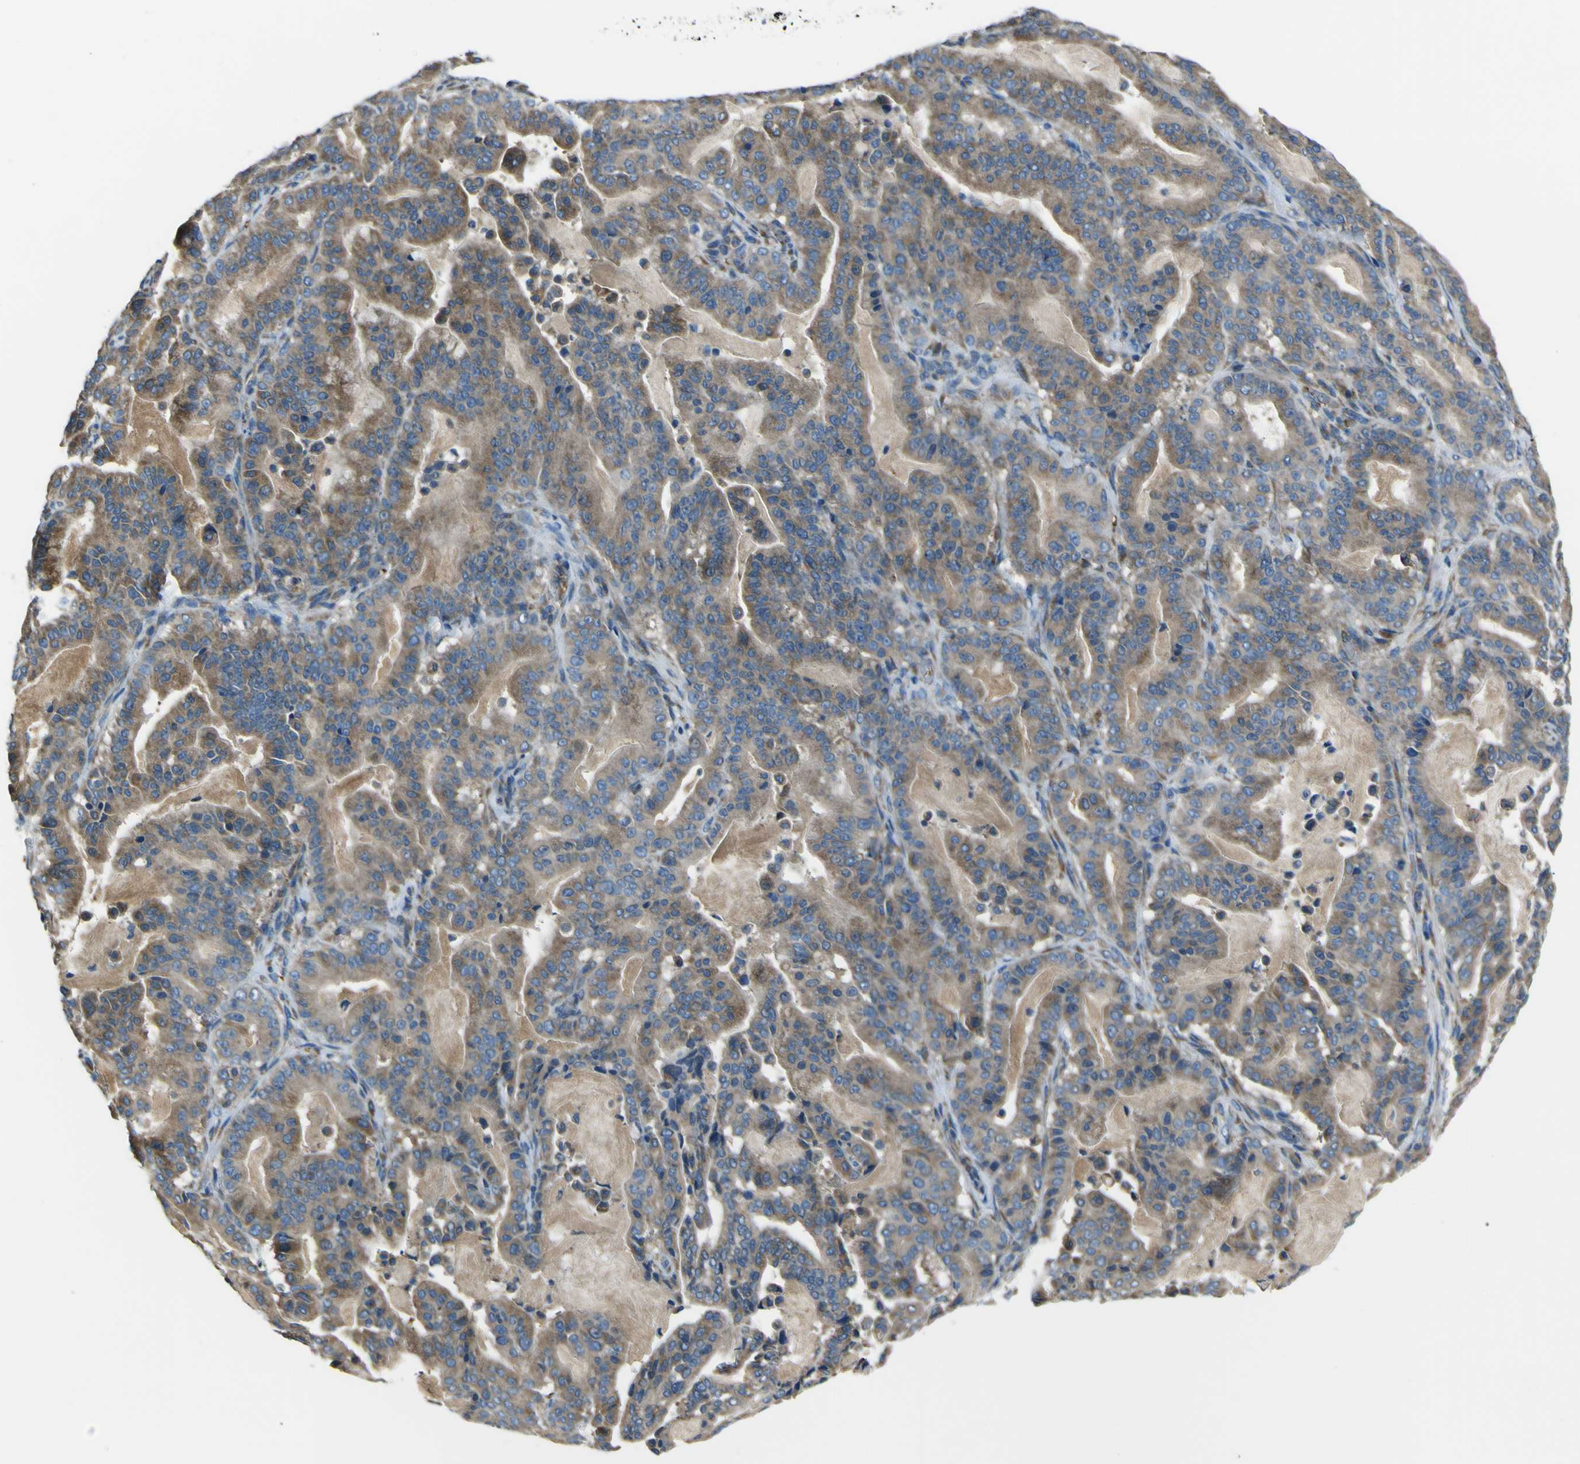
{"staining": {"intensity": "moderate", "quantity": ">75%", "location": "cytoplasmic/membranous"}, "tissue": "pancreatic cancer", "cell_type": "Tumor cells", "image_type": "cancer", "snomed": [{"axis": "morphology", "description": "Adenocarcinoma, NOS"}, {"axis": "topography", "description": "Pancreas"}], "caption": "IHC of human adenocarcinoma (pancreatic) exhibits medium levels of moderate cytoplasmic/membranous staining in approximately >75% of tumor cells. The protein of interest is stained brown, and the nuclei are stained in blue (DAB (3,3'-diaminobenzidine) IHC with brightfield microscopy, high magnification).", "gene": "STIM1", "patient": {"sex": "male", "age": 63}}